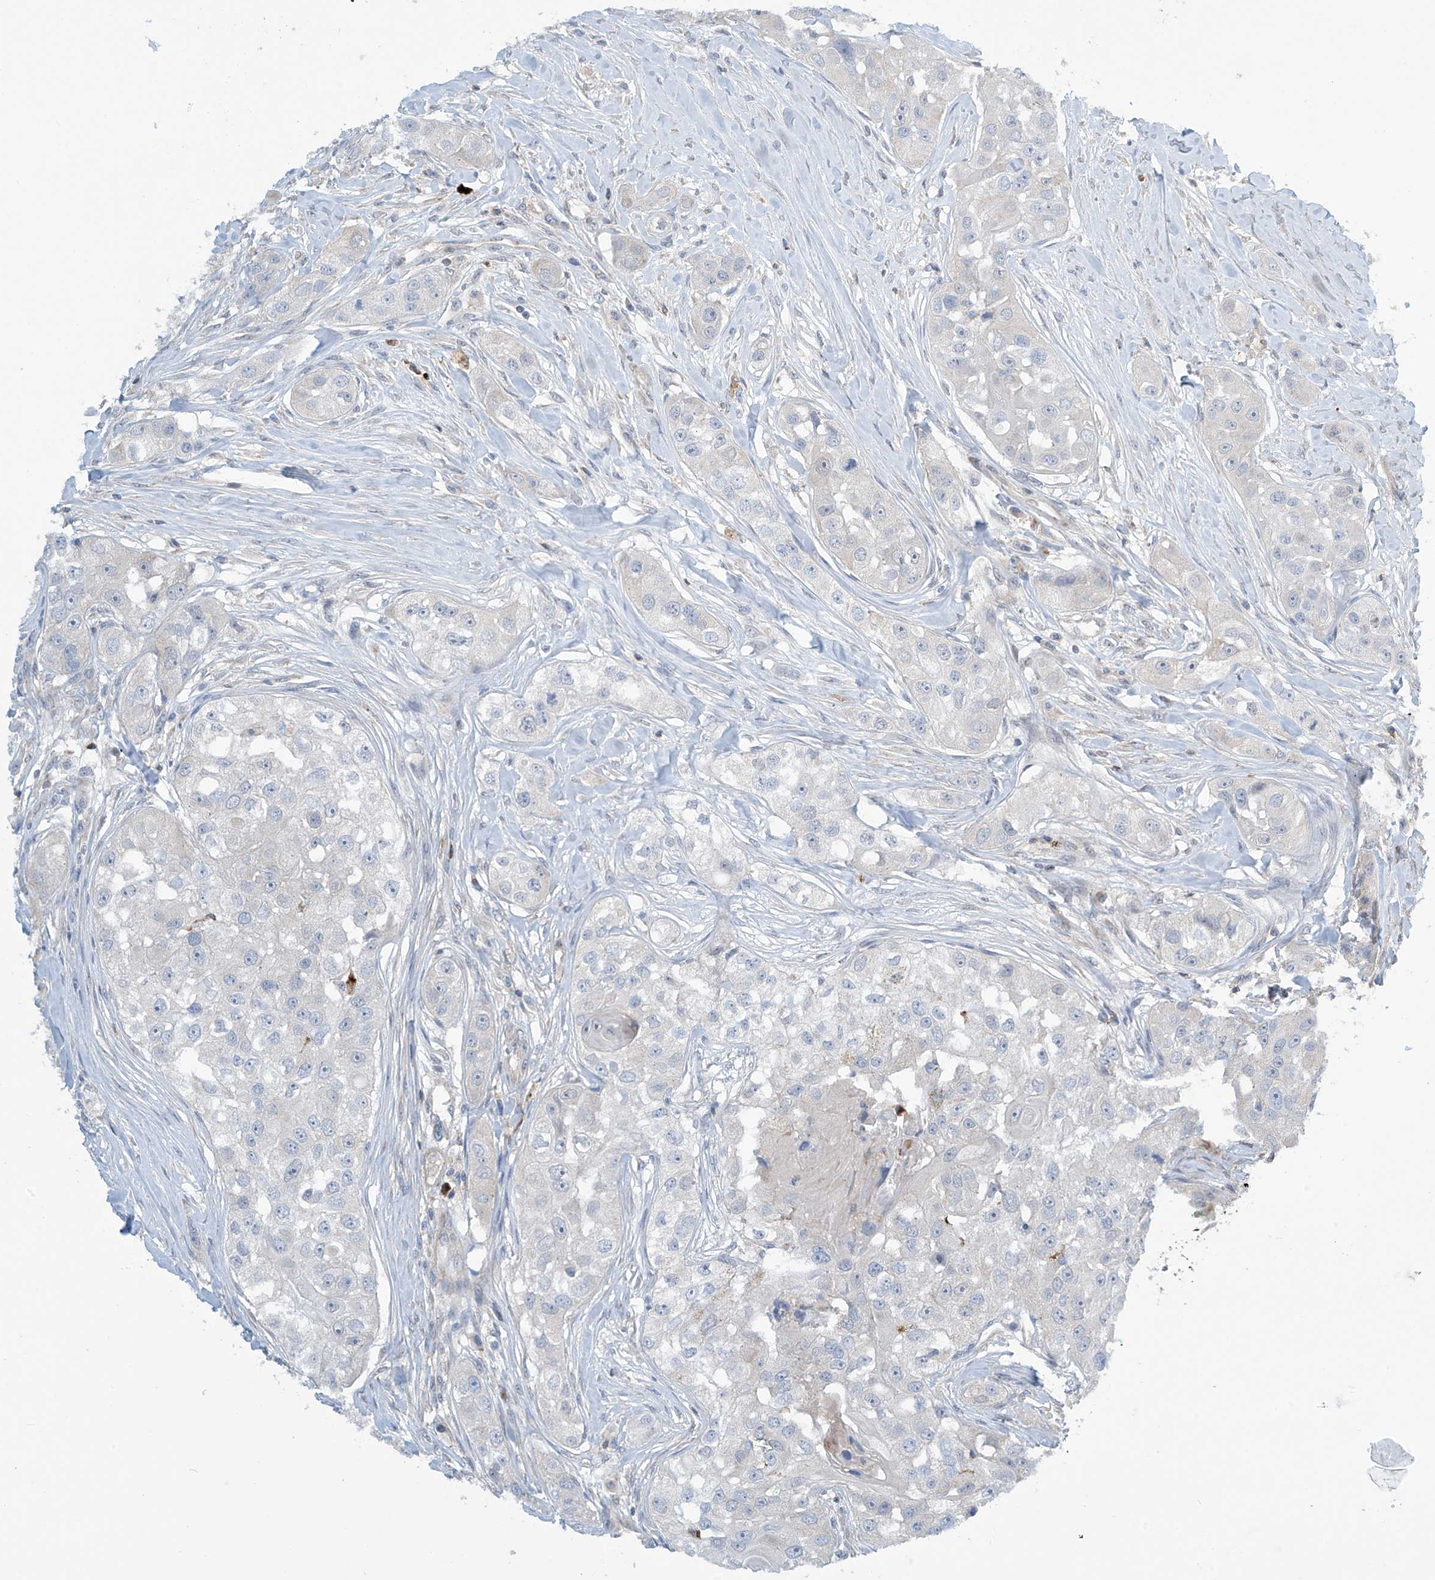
{"staining": {"intensity": "negative", "quantity": "none", "location": "none"}, "tissue": "head and neck cancer", "cell_type": "Tumor cells", "image_type": "cancer", "snomed": [{"axis": "morphology", "description": "Normal tissue, NOS"}, {"axis": "morphology", "description": "Squamous cell carcinoma, NOS"}, {"axis": "topography", "description": "Skeletal muscle"}, {"axis": "topography", "description": "Head-Neck"}], "caption": "Tumor cells show no significant protein staining in squamous cell carcinoma (head and neck). (DAB immunohistochemistry (IHC), high magnification).", "gene": "IBA57", "patient": {"sex": "male", "age": 51}}